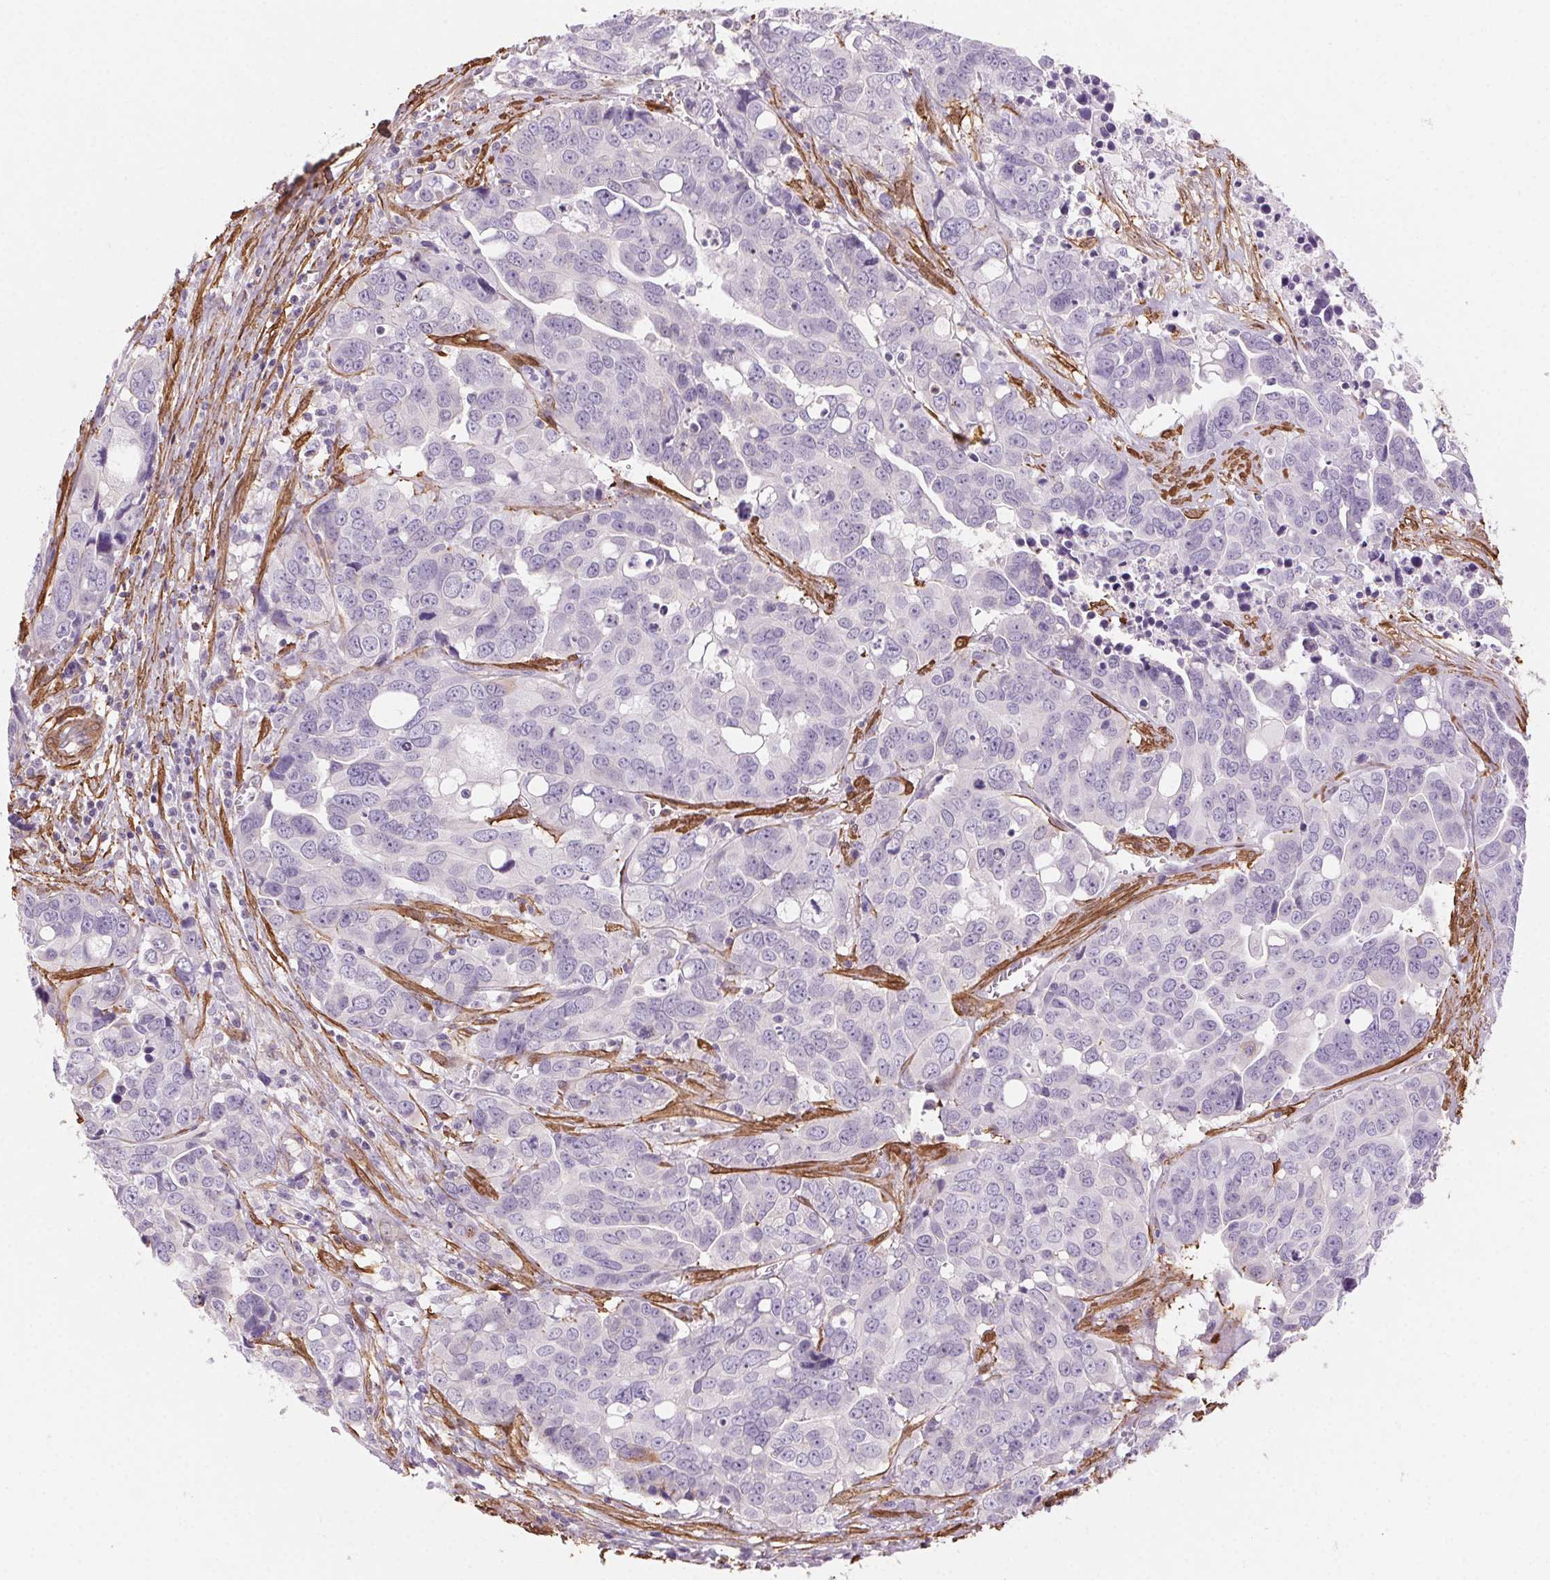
{"staining": {"intensity": "negative", "quantity": "none", "location": "none"}, "tissue": "ovarian cancer", "cell_type": "Tumor cells", "image_type": "cancer", "snomed": [{"axis": "morphology", "description": "Carcinoma, endometroid"}, {"axis": "topography", "description": "Ovary"}], "caption": "Immunohistochemistry micrograph of neoplastic tissue: ovarian cancer (endometroid carcinoma) stained with DAB shows no significant protein expression in tumor cells. (DAB IHC, high magnification).", "gene": "GPX8", "patient": {"sex": "female", "age": 78}}